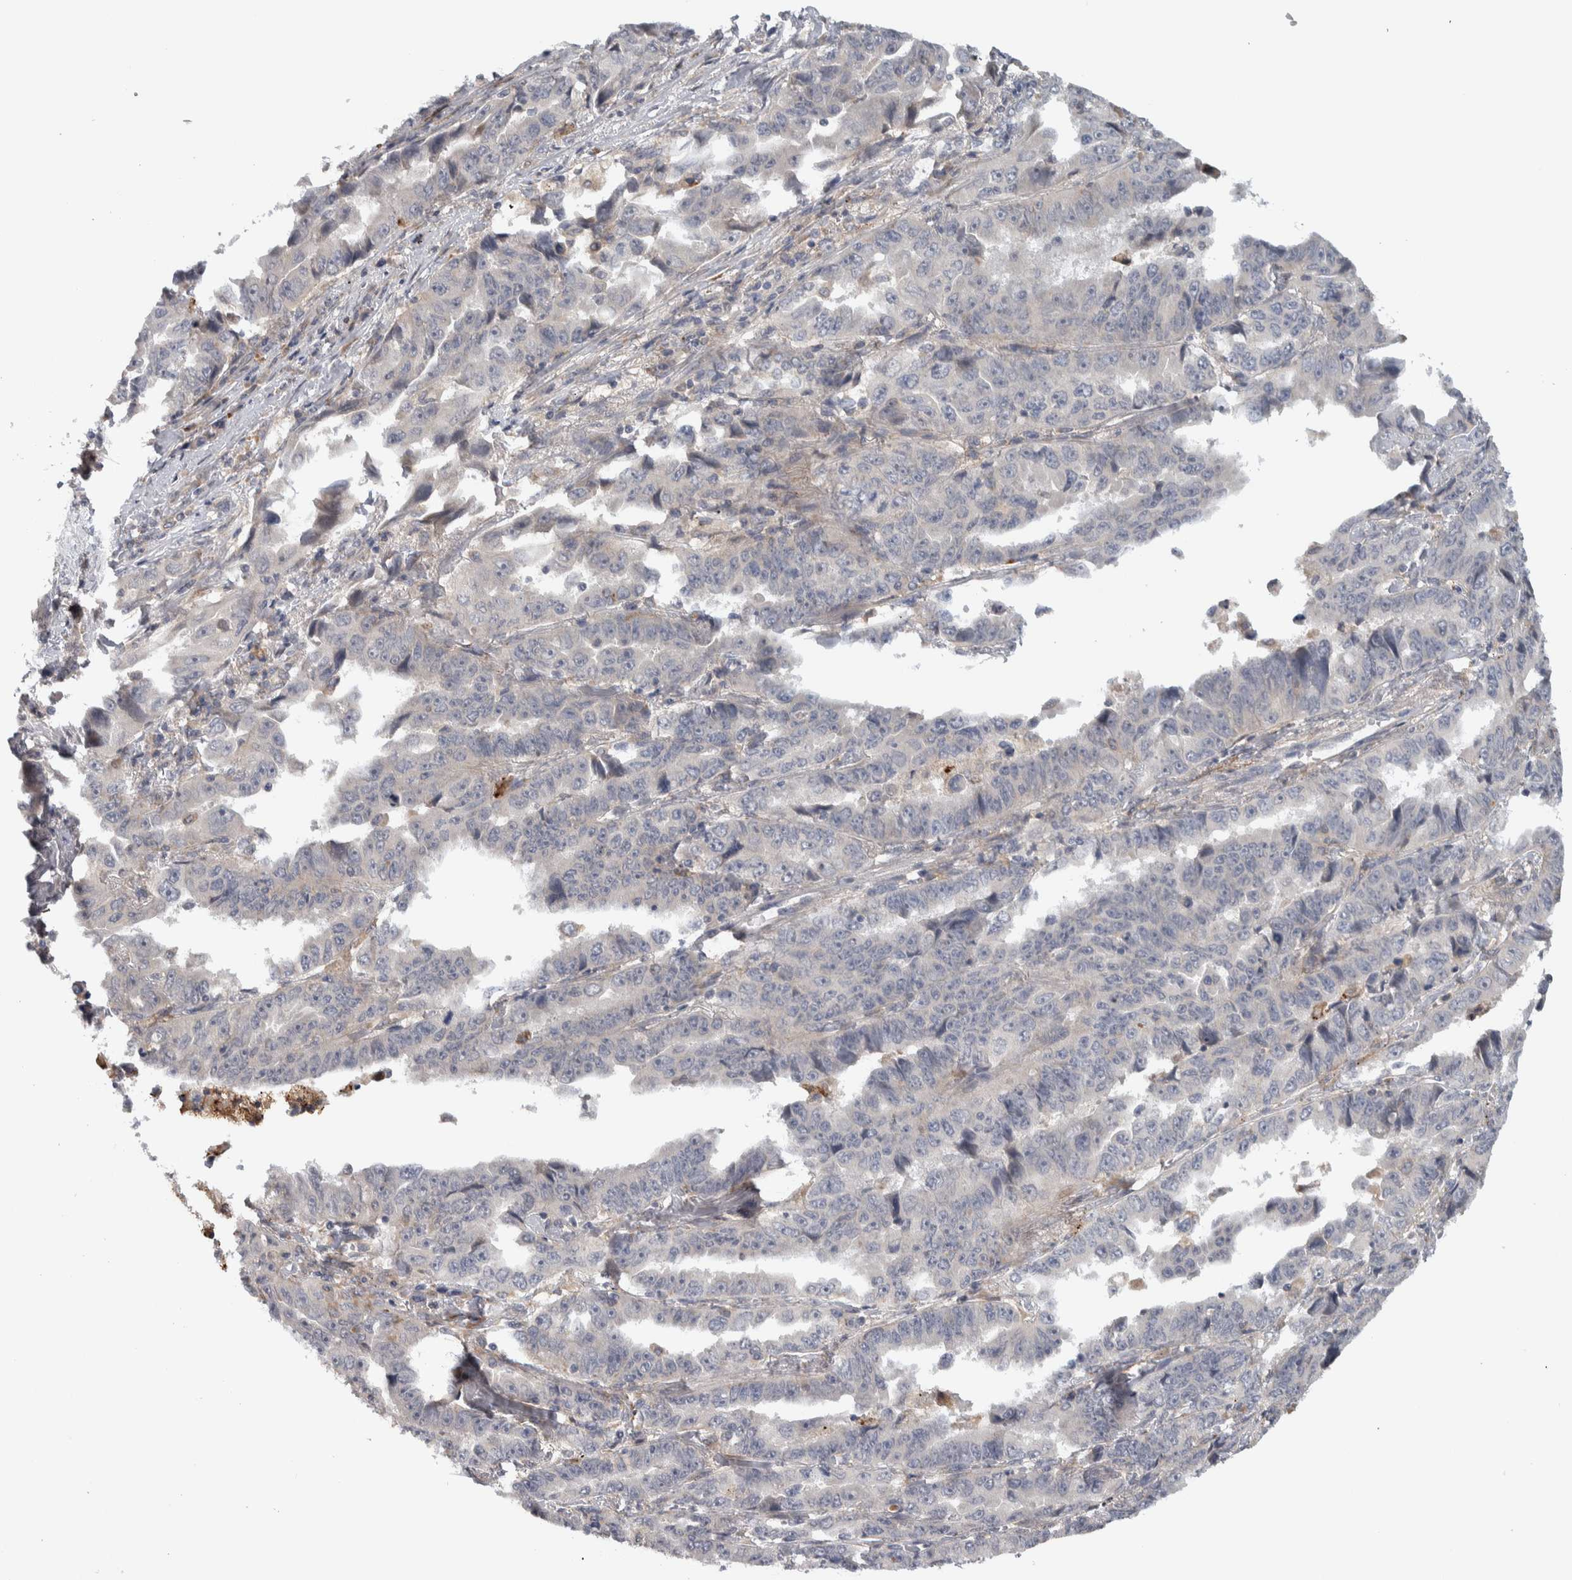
{"staining": {"intensity": "negative", "quantity": "none", "location": "none"}, "tissue": "lung cancer", "cell_type": "Tumor cells", "image_type": "cancer", "snomed": [{"axis": "morphology", "description": "Adenocarcinoma, NOS"}, {"axis": "topography", "description": "Lung"}], "caption": "Tumor cells show no significant staining in lung cancer (adenocarcinoma).", "gene": "ADPRM", "patient": {"sex": "female", "age": 51}}